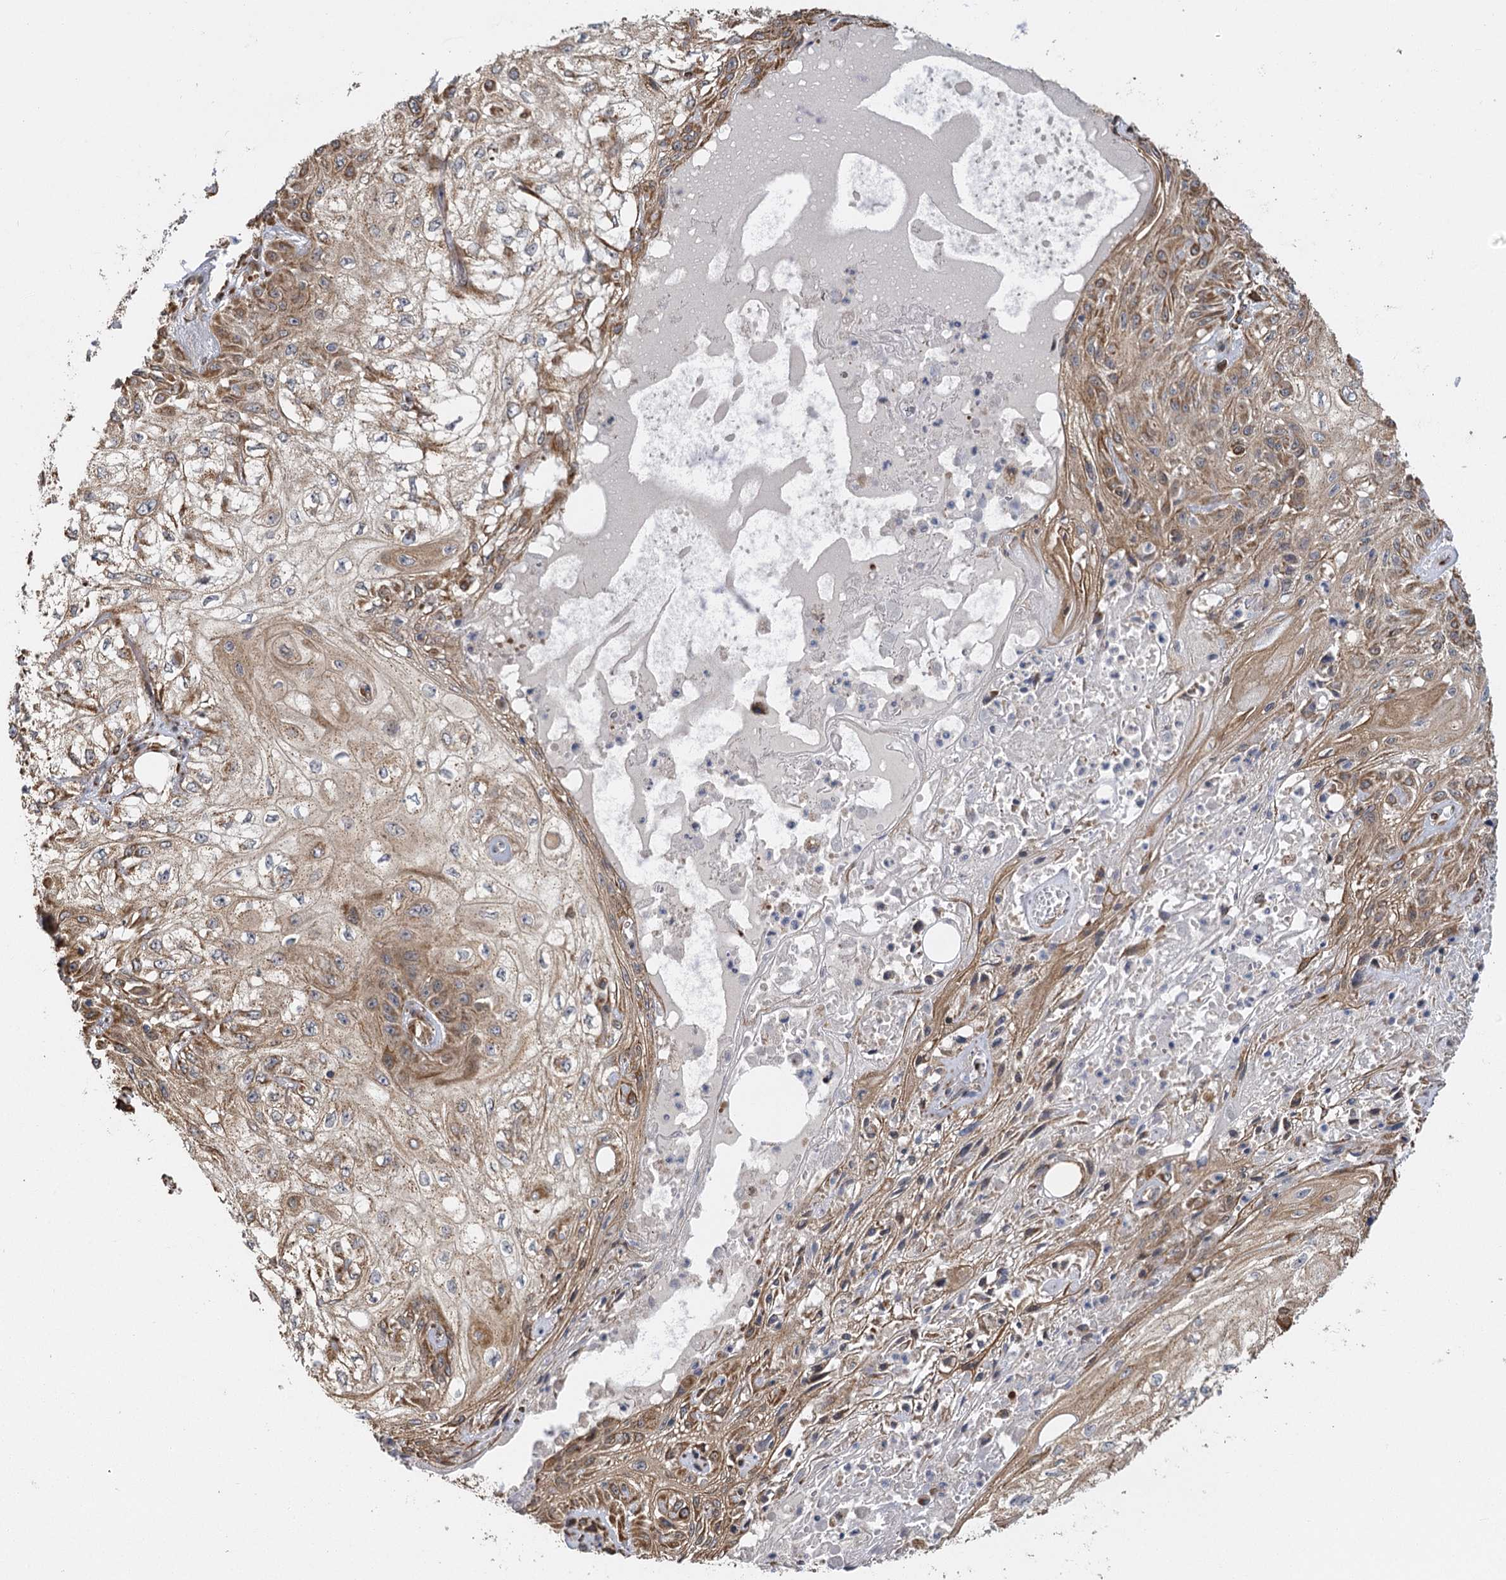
{"staining": {"intensity": "moderate", "quantity": ">75%", "location": "cytoplasmic/membranous"}, "tissue": "skin cancer", "cell_type": "Tumor cells", "image_type": "cancer", "snomed": [{"axis": "morphology", "description": "Squamous cell carcinoma, NOS"}, {"axis": "morphology", "description": "Squamous cell carcinoma, metastatic, NOS"}, {"axis": "topography", "description": "Skin"}, {"axis": "topography", "description": "Lymph node"}], "caption": "Protein staining of skin cancer (squamous cell carcinoma) tissue reveals moderate cytoplasmic/membranous staining in approximately >75% of tumor cells.", "gene": "IL11RA", "patient": {"sex": "male", "age": 75}}